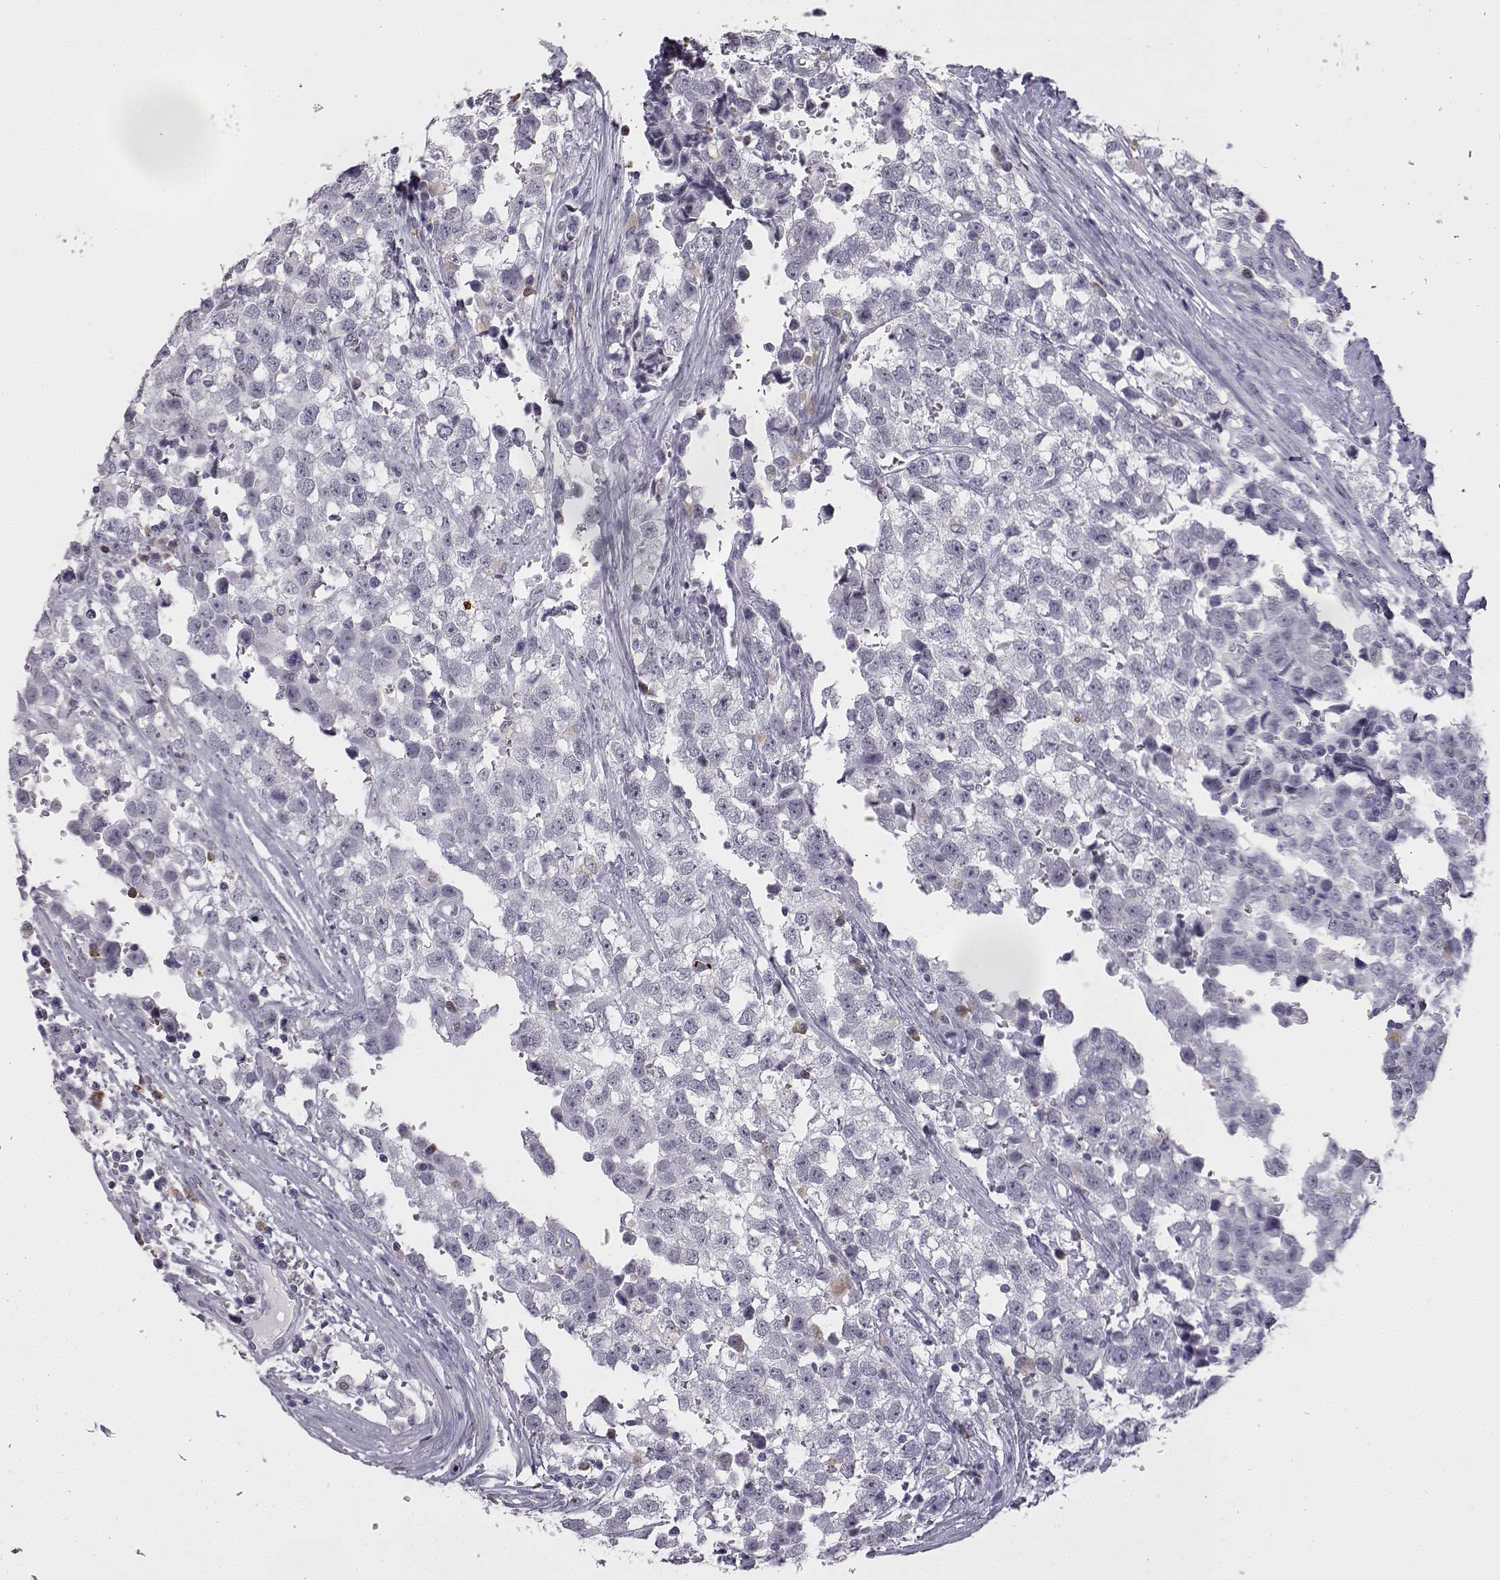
{"staining": {"intensity": "negative", "quantity": "none", "location": "none"}, "tissue": "testis cancer", "cell_type": "Tumor cells", "image_type": "cancer", "snomed": [{"axis": "morphology", "description": "Seminoma, NOS"}, {"axis": "topography", "description": "Testis"}], "caption": "A high-resolution photomicrograph shows immunohistochemistry staining of testis cancer, which shows no significant expression in tumor cells. The staining was performed using DAB to visualize the protein expression in brown, while the nuclei were stained in blue with hematoxylin (Magnification: 20x).", "gene": "VGF", "patient": {"sex": "male", "age": 34}}